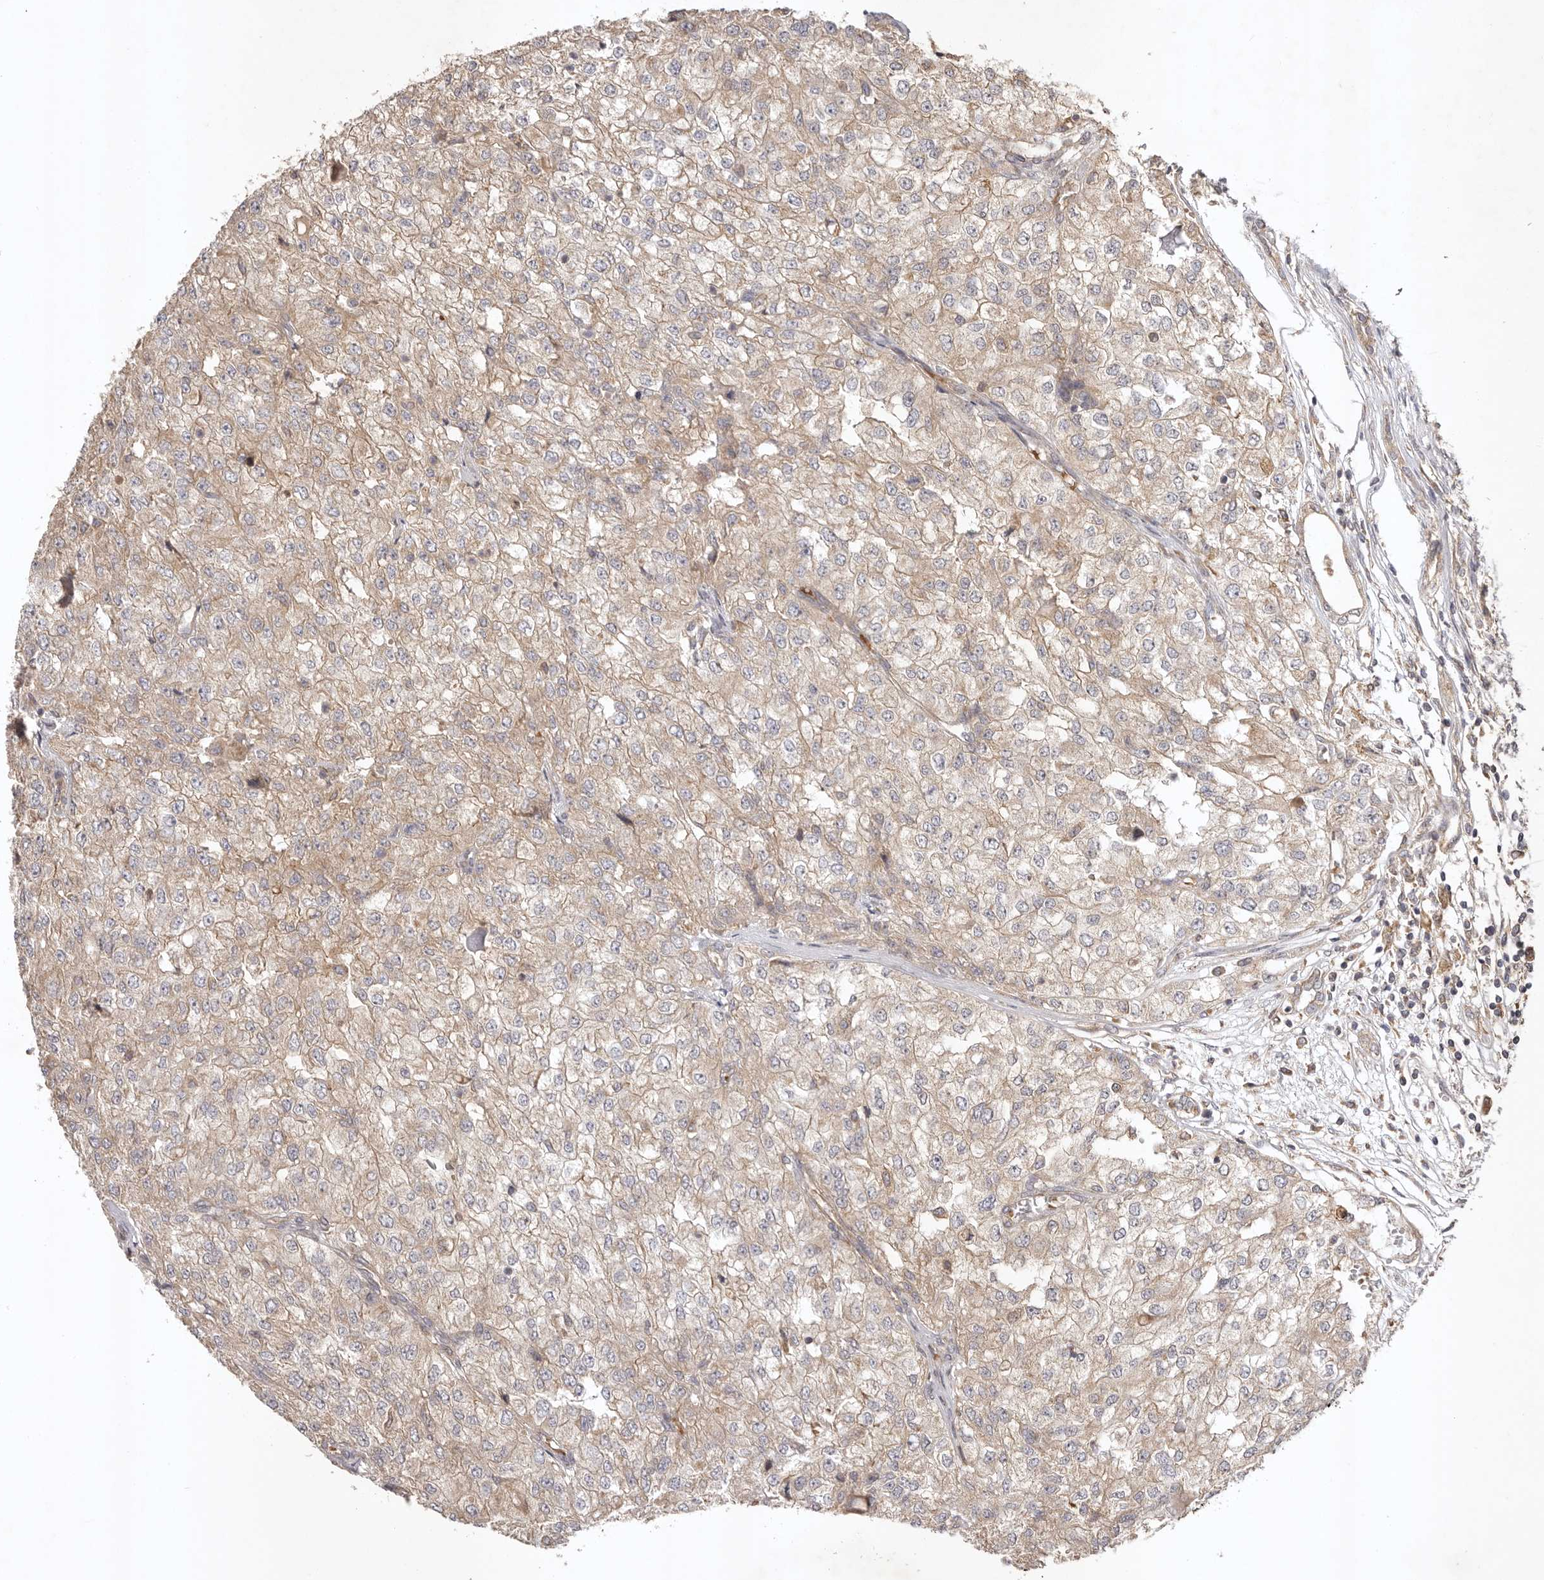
{"staining": {"intensity": "weak", "quantity": ">75%", "location": "cytoplasmic/membranous"}, "tissue": "renal cancer", "cell_type": "Tumor cells", "image_type": "cancer", "snomed": [{"axis": "morphology", "description": "Adenocarcinoma, NOS"}, {"axis": "topography", "description": "Kidney"}], "caption": "Protein expression analysis of renal adenocarcinoma reveals weak cytoplasmic/membranous positivity in approximately >75% of tumor cells.", "gene": "UBR2", "patient": {"sex": "female", "age": 54}}